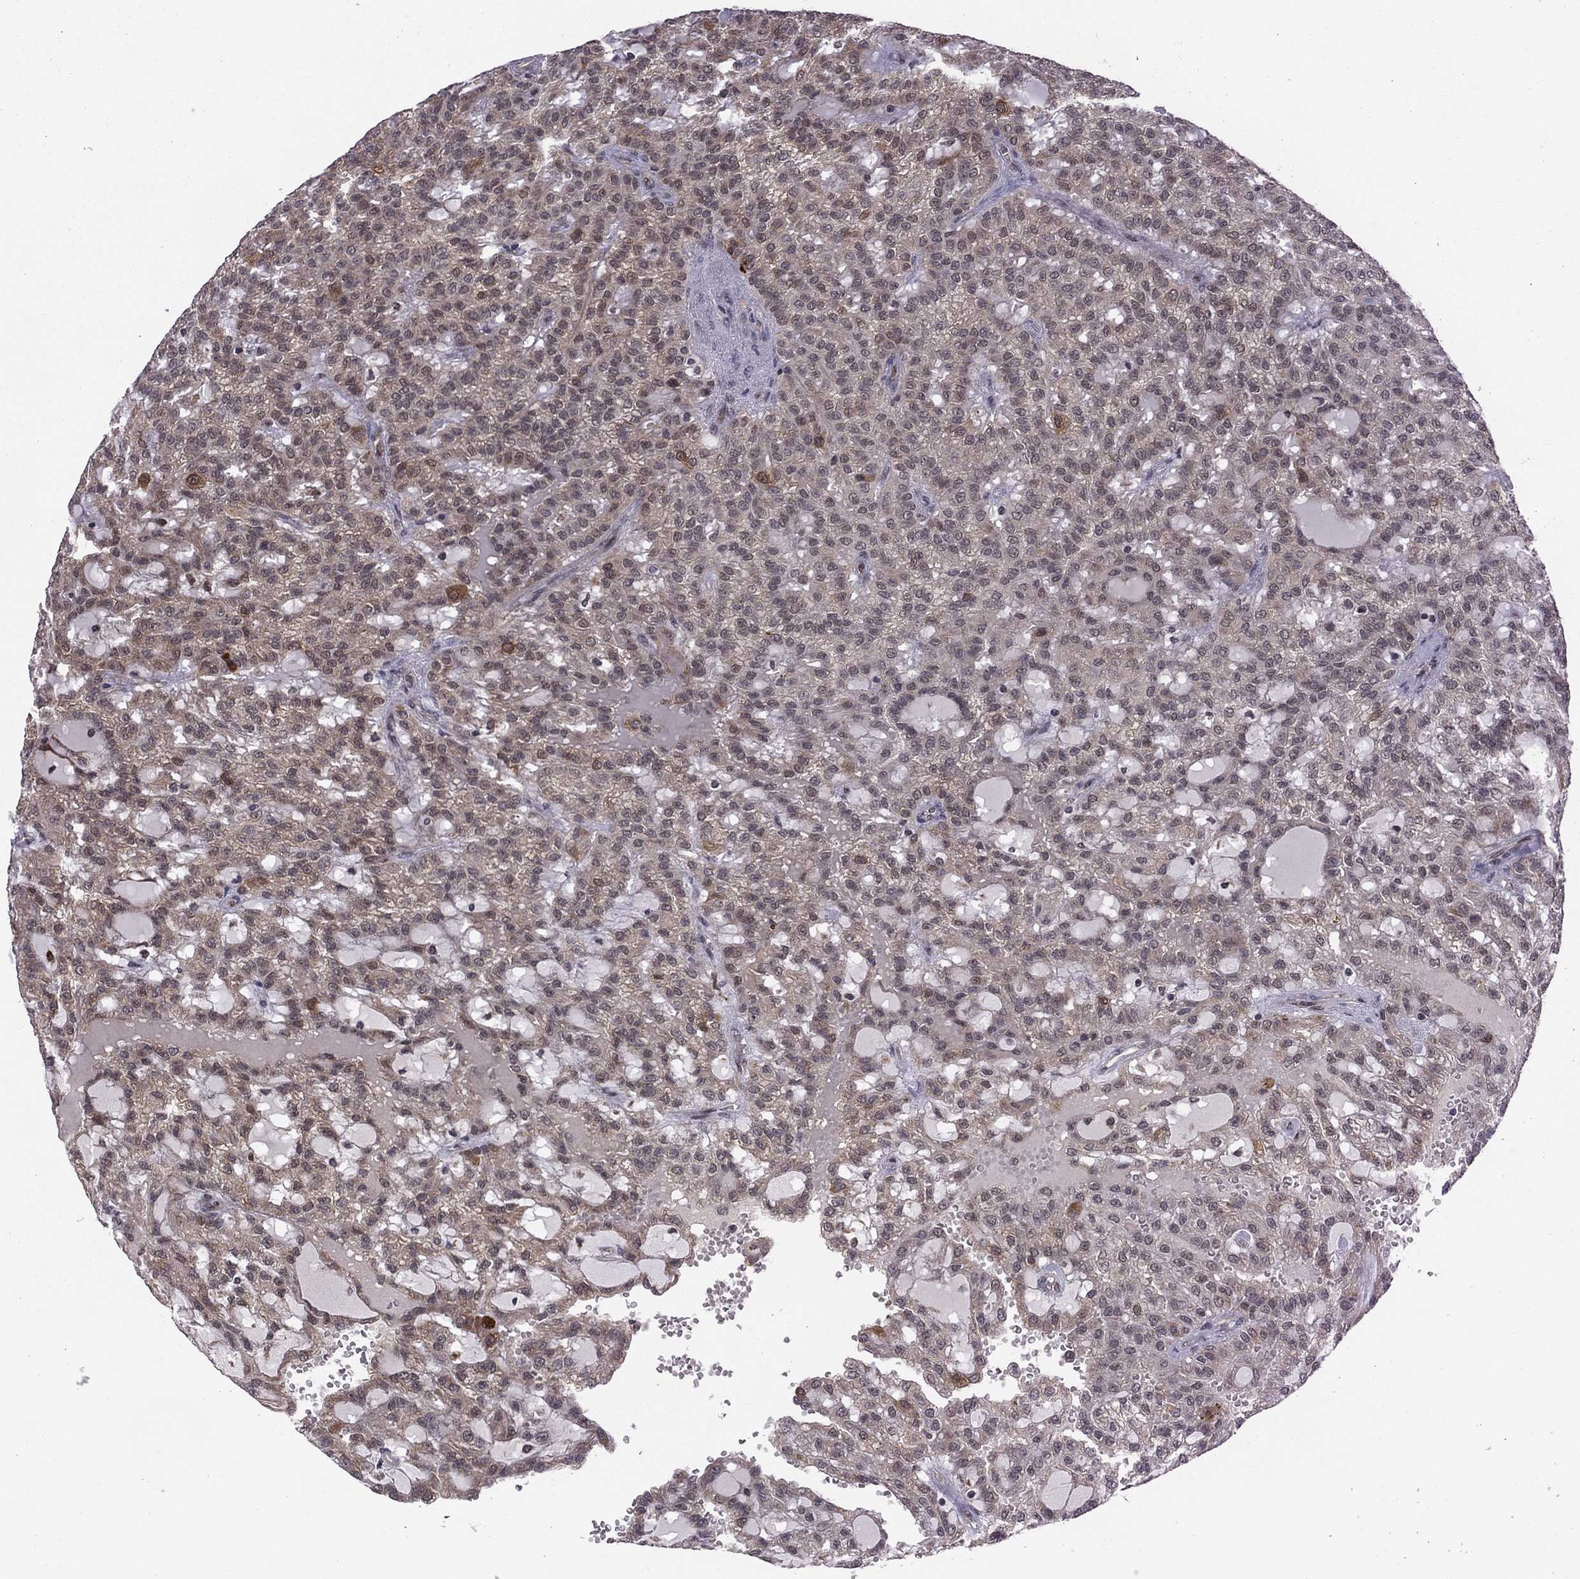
{"staining": {"intensity": "negative", "quantity": "none", "location": "none"}, "tissue": "renal cancer", "cell_type": "Tumor cells", "image_type": "cancer", "snomed": [{"axis": "morphology", "description": "Adenocarcinoma, NOS"}, {"axis": "topography", "description": "Kidney"}], "caption": "An IHC photomicrograph of renal adenocarcinoma is shown. There is no staining in tumor cells of renal adenocarcinoma.", "gene": "GPAA1", "patient": {"sex": "male", "age": 63}}